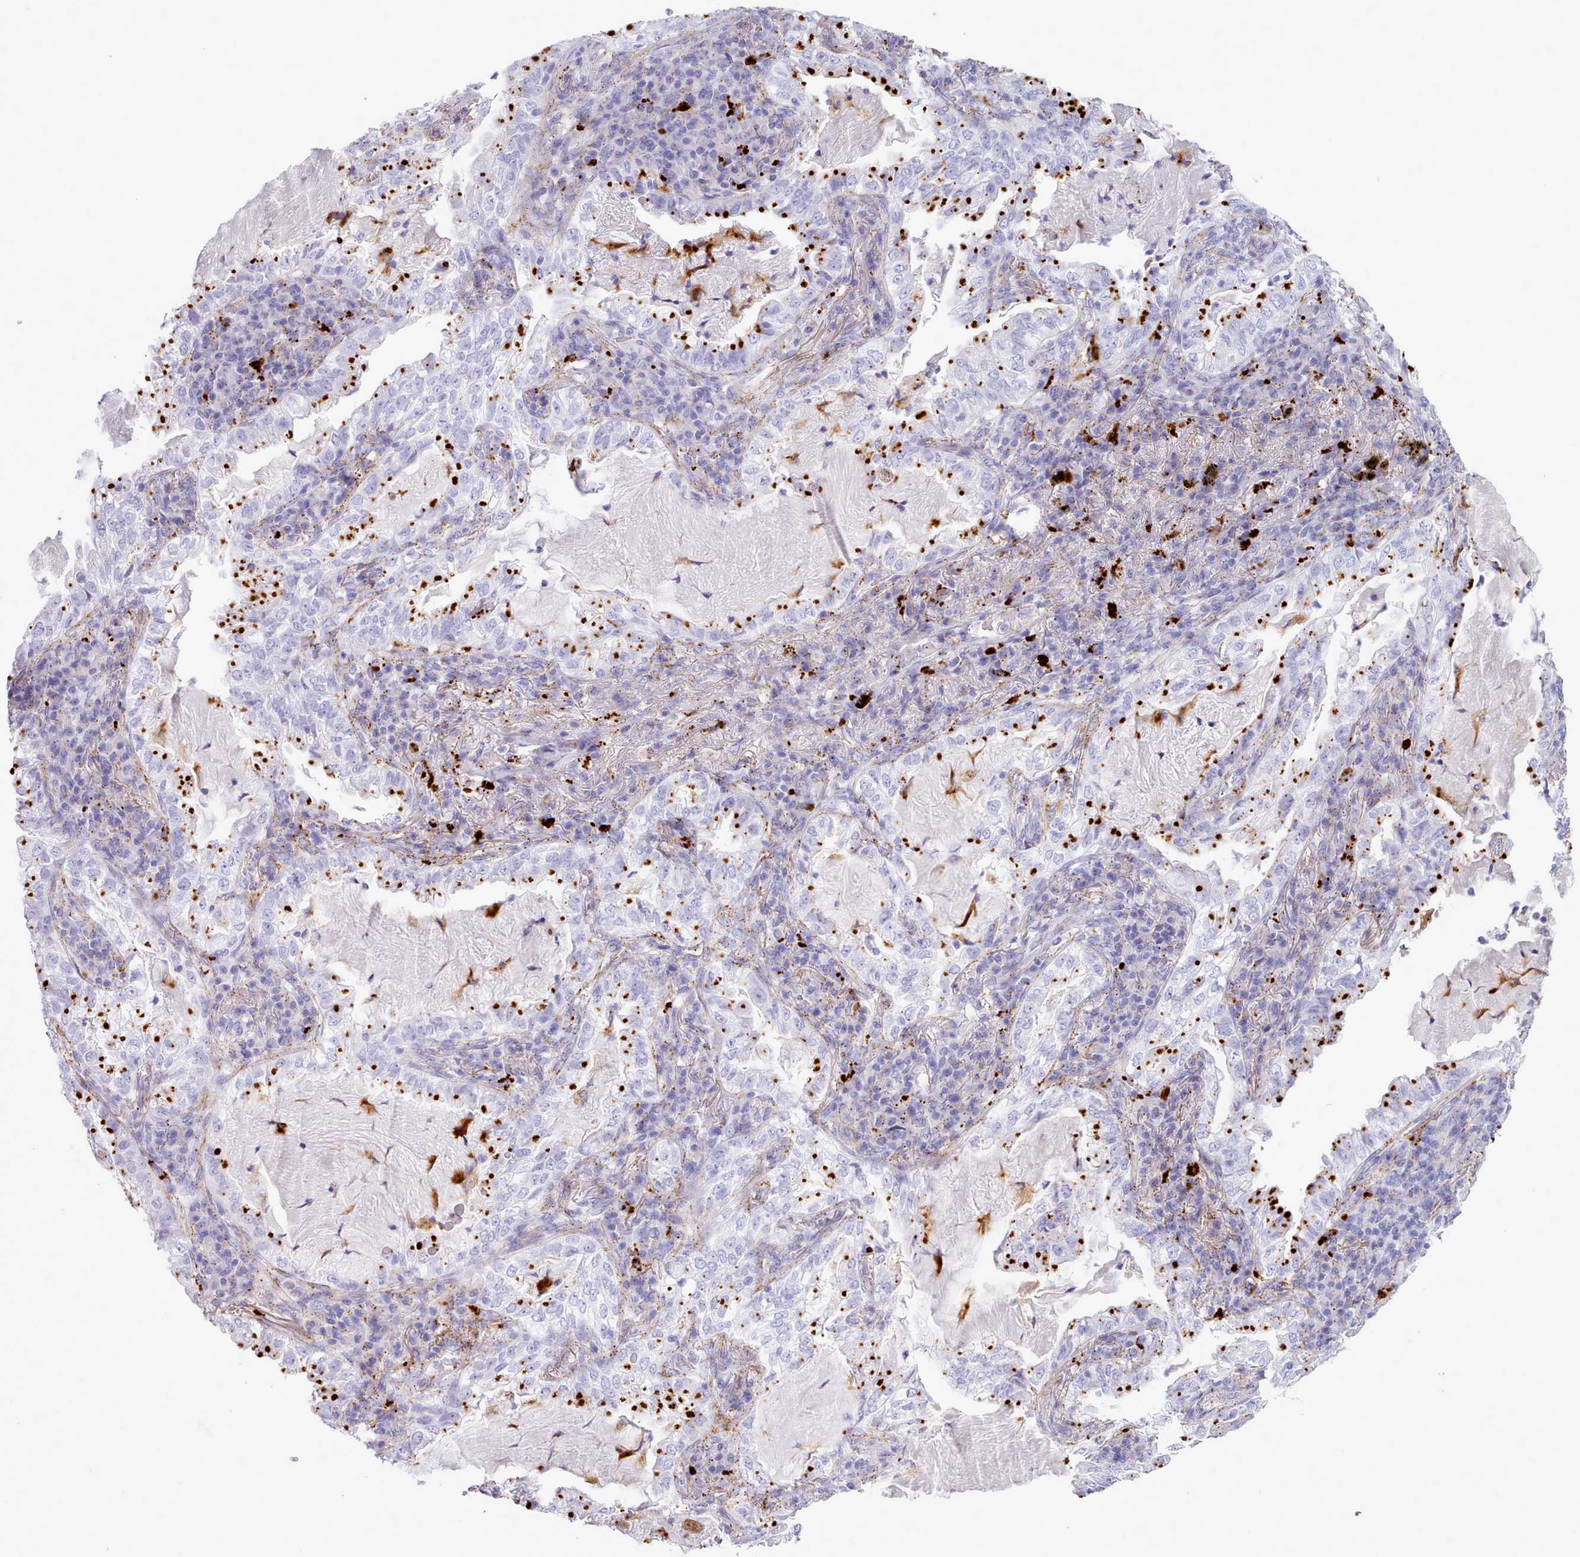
{"staining": {"intensity": "strong", "quantity": "25%-75%", "location": "cytoplasmic/membranous"}, "tissue": "lung cancer", "cell_type": "Tumor cells", "image_type": "cancer", "snomed": [{"axis": "morphology", "description": "Adenocarcinoma, NOS"}, {"axis": "topography", "description": "Lung"}], "caption": "This is an image of immunohistochemistry staining of lung adenocarcinoma, which shows strong staining in the cytoplasmic/membranous of tumor cells.", "gene": "GAA", "patient": {"sex": "female", "age": 73}}